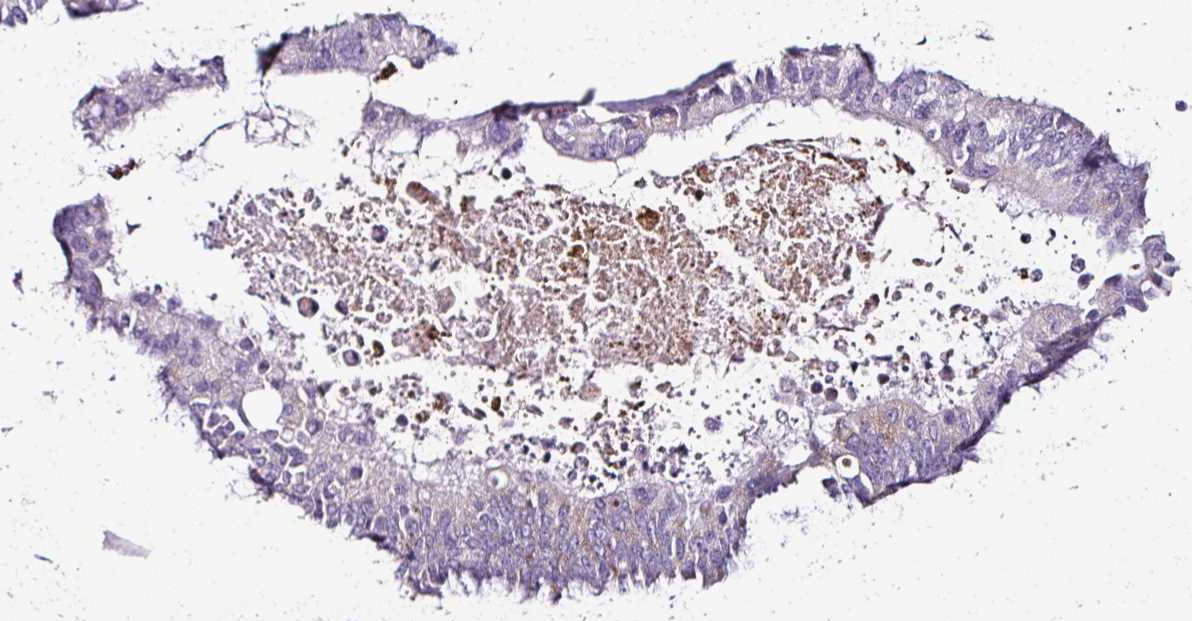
{"staining": {"intensity": "negative", "quantity": "none", "location": "none"}, "tissue": "colorectal cancer", "cell_type": "Tumor cells", "image_type": "cancer", "snomed": [{"axis": "morphology", "description": "Adenocarcinoma, NOS"}, {"axis": "topography", "description": "Colon"}, {"axis": "topography", "description": "Rectum"}], "caption": "Immunohistochemistry (IHC) of colorectal adenocarcinoma displays no staining in tumor cells.", "gene": "DPAGT1", "patient": {"sex": "male", "age": 57}}